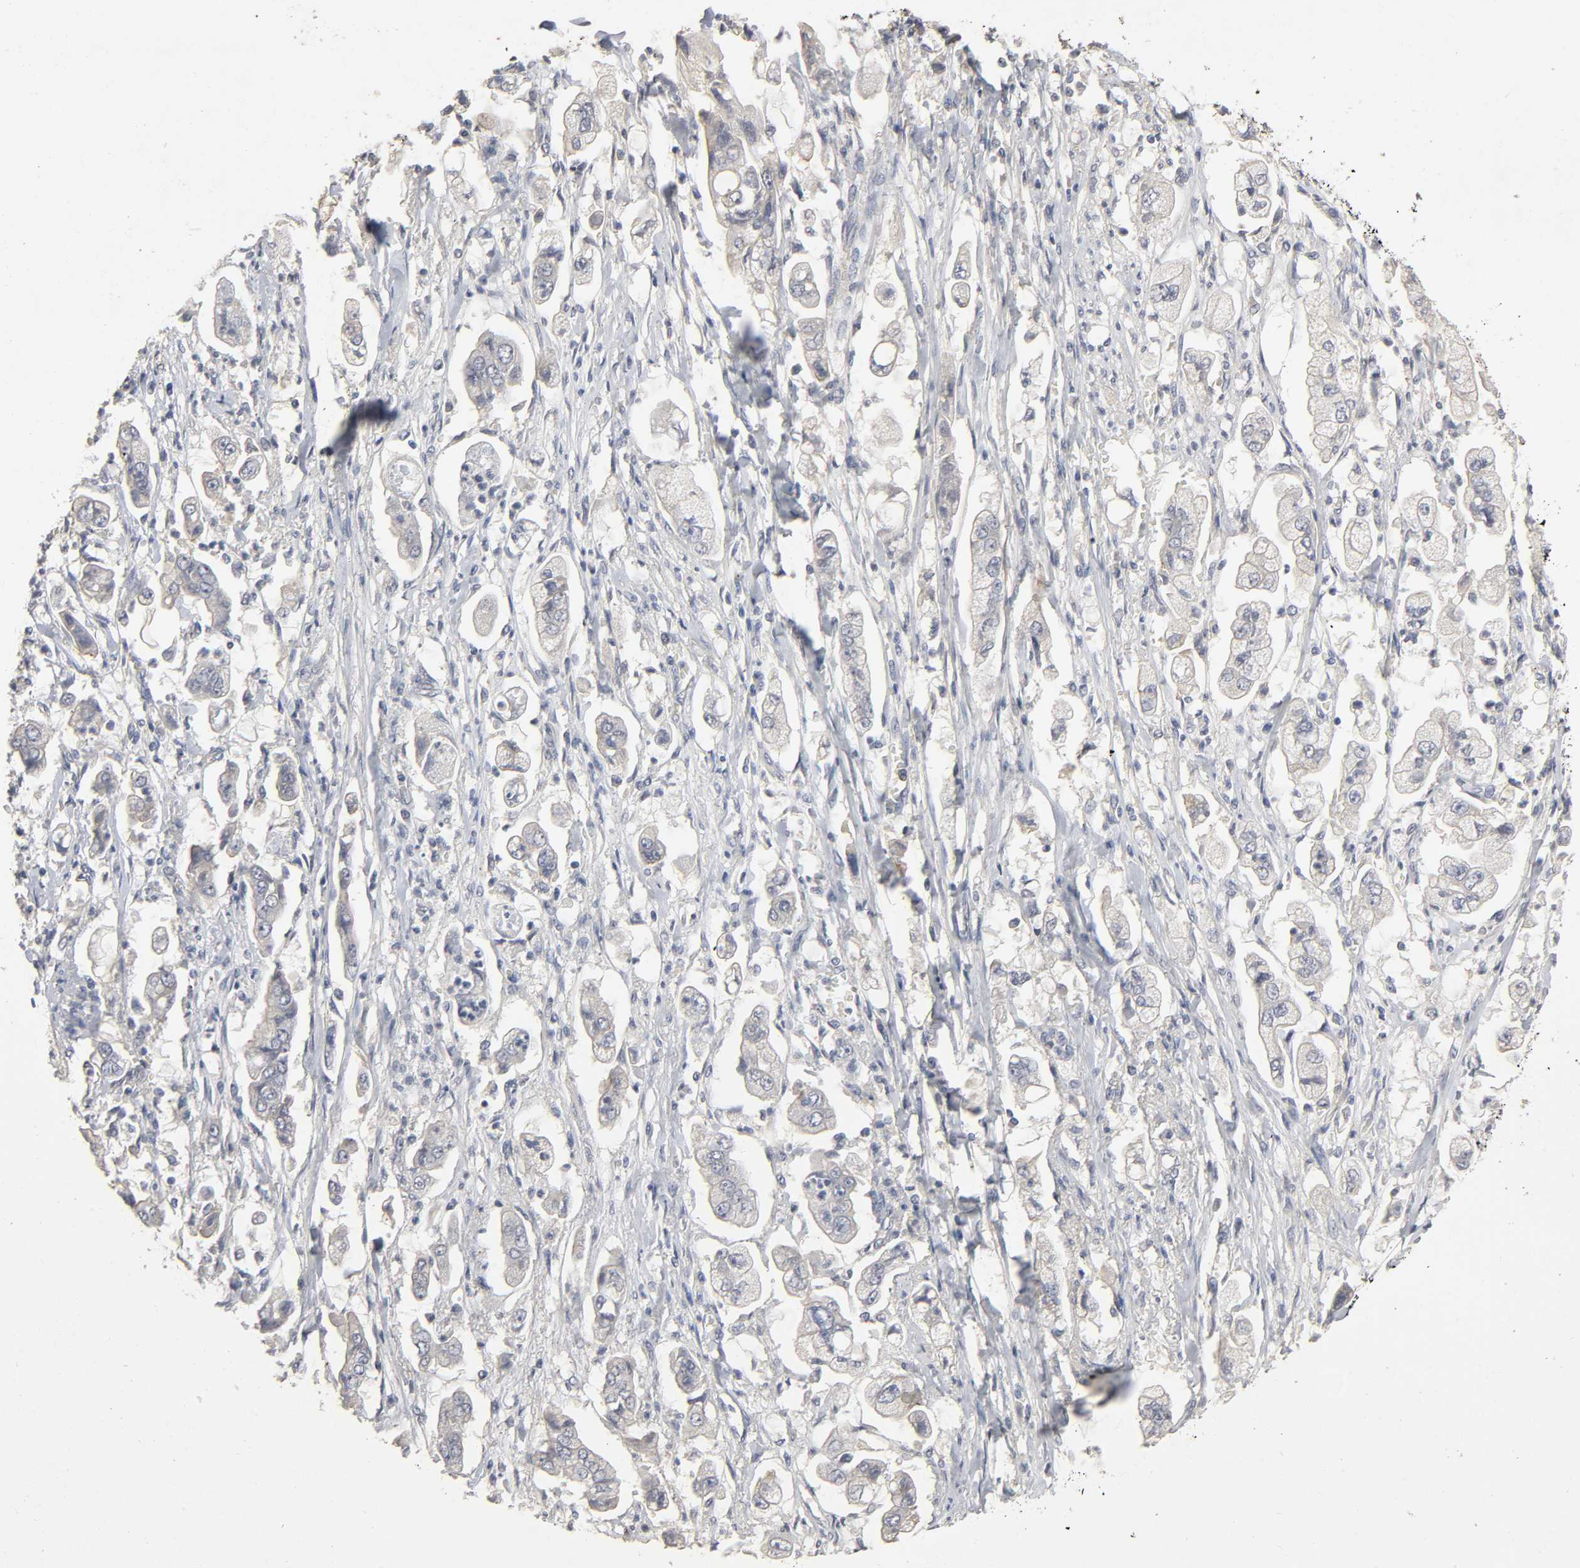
{"staining": {"intensity": "negative", "quantity": "none", "location": "none"}, "tissue": "stomach cancer", "cell_type": "Tumor cells", "image_type": "cancer", "snomed": [{"axis": "morphology", "description": "Adenocarcinoma, NOS"}, {"axis": "topography", "description": "Stomach"}], "caption": "Immunohistochemistry (IHC) of human adenocarcinoma (stomach) displays no staining in tumor cells. (DAB immunohistochemistry (IHC) visualized using brightfield microscopy, high magnification).", "gene": "SLC10A2", "patient": {"sex": "male", "age": 62}}